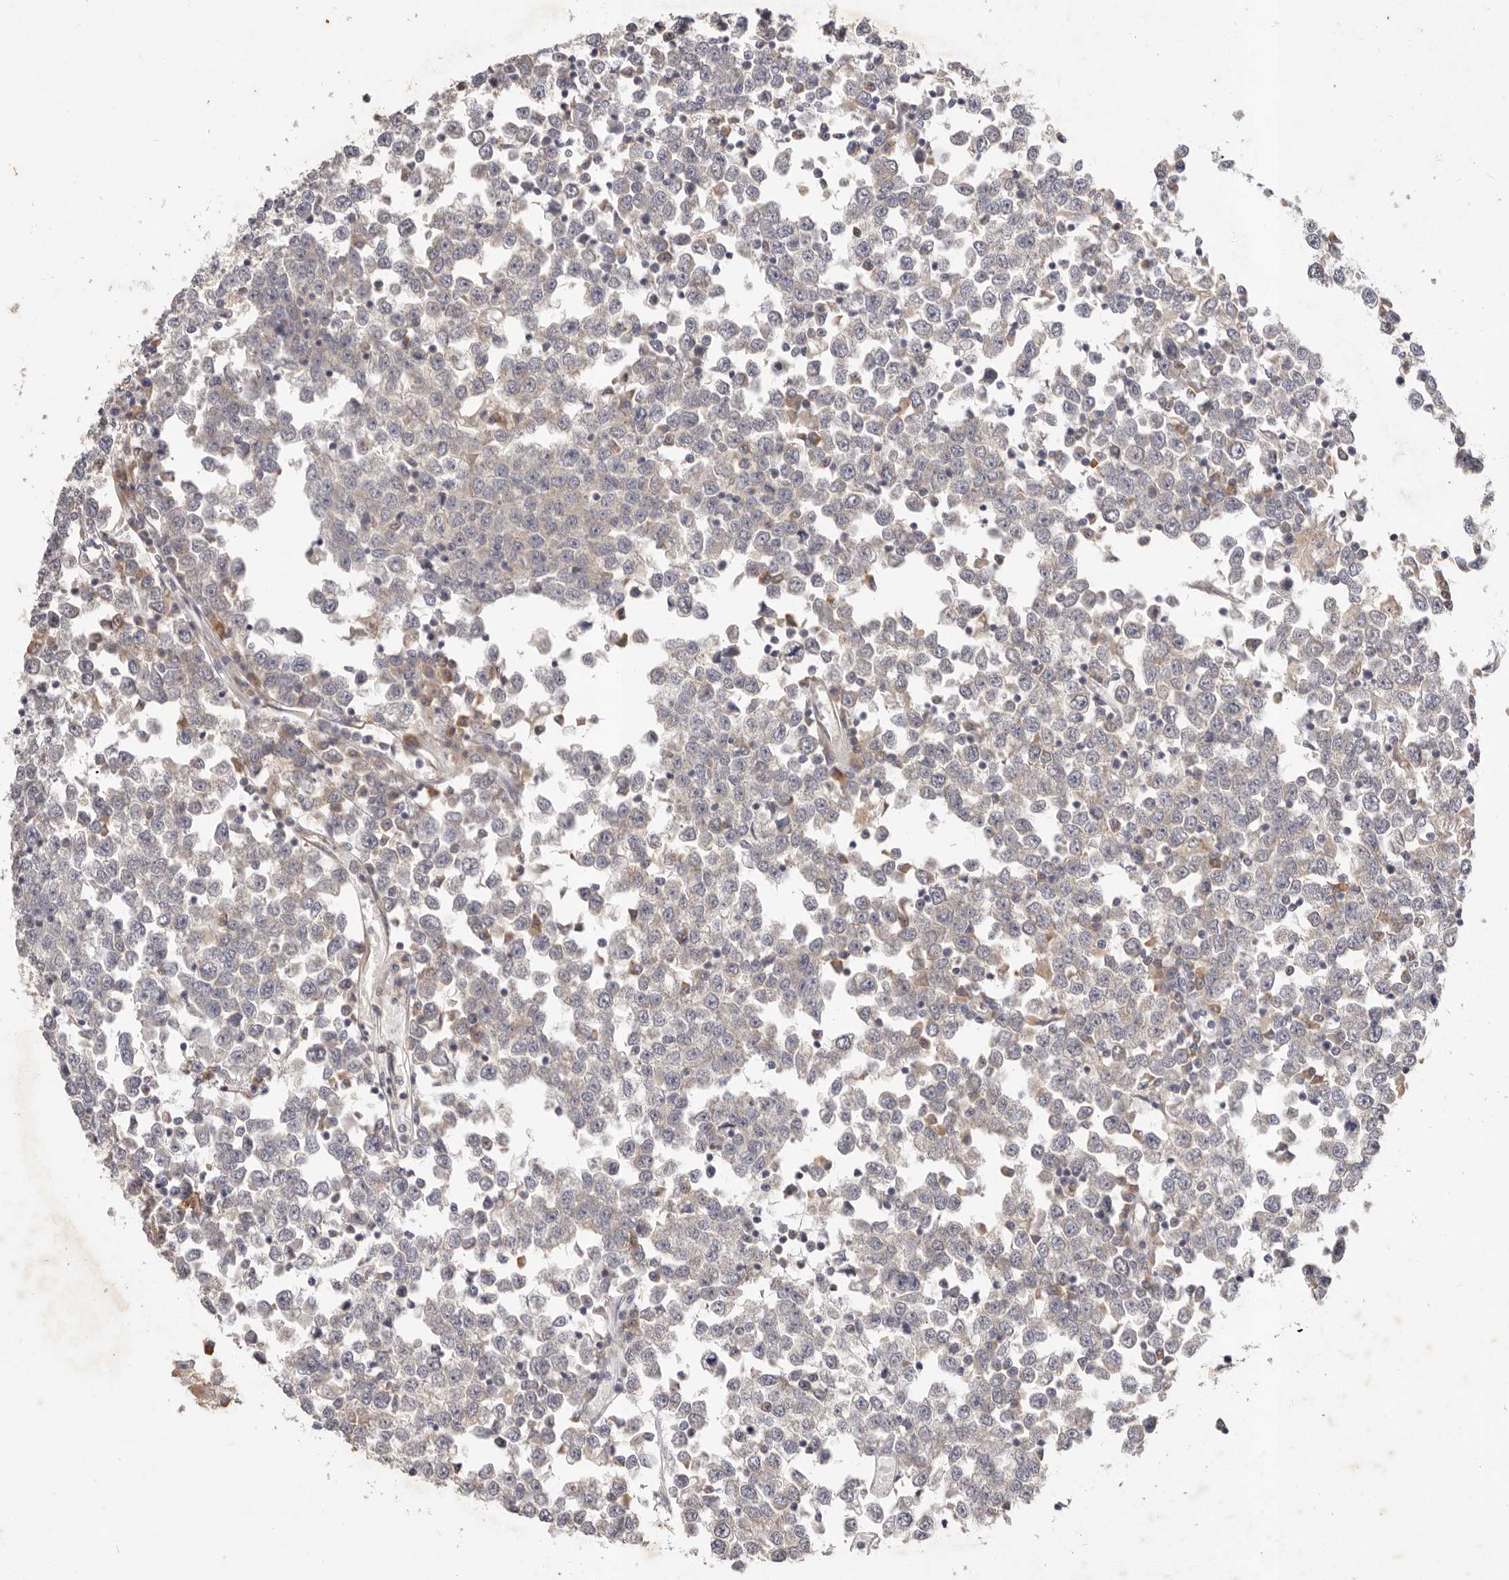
{"staining": {"intensity": "weak", "quantity": "<25%", "location": "cytoplasmic/membranous"}, "tissue": "testis cancer", "cell_type": "Tumor cells", "image_type": "cancer", "snomed": [{"axis": "morphology", "description": "Seminoma, NOS"}, {"axis": "topography", "description": "Testis"}], "caption": "Photomicrograph shows no significant protein expression in tumor cells of testis cancer (seminoma).", "gene": "WDR77", "patient": {"sex": "male", "age": 65}}